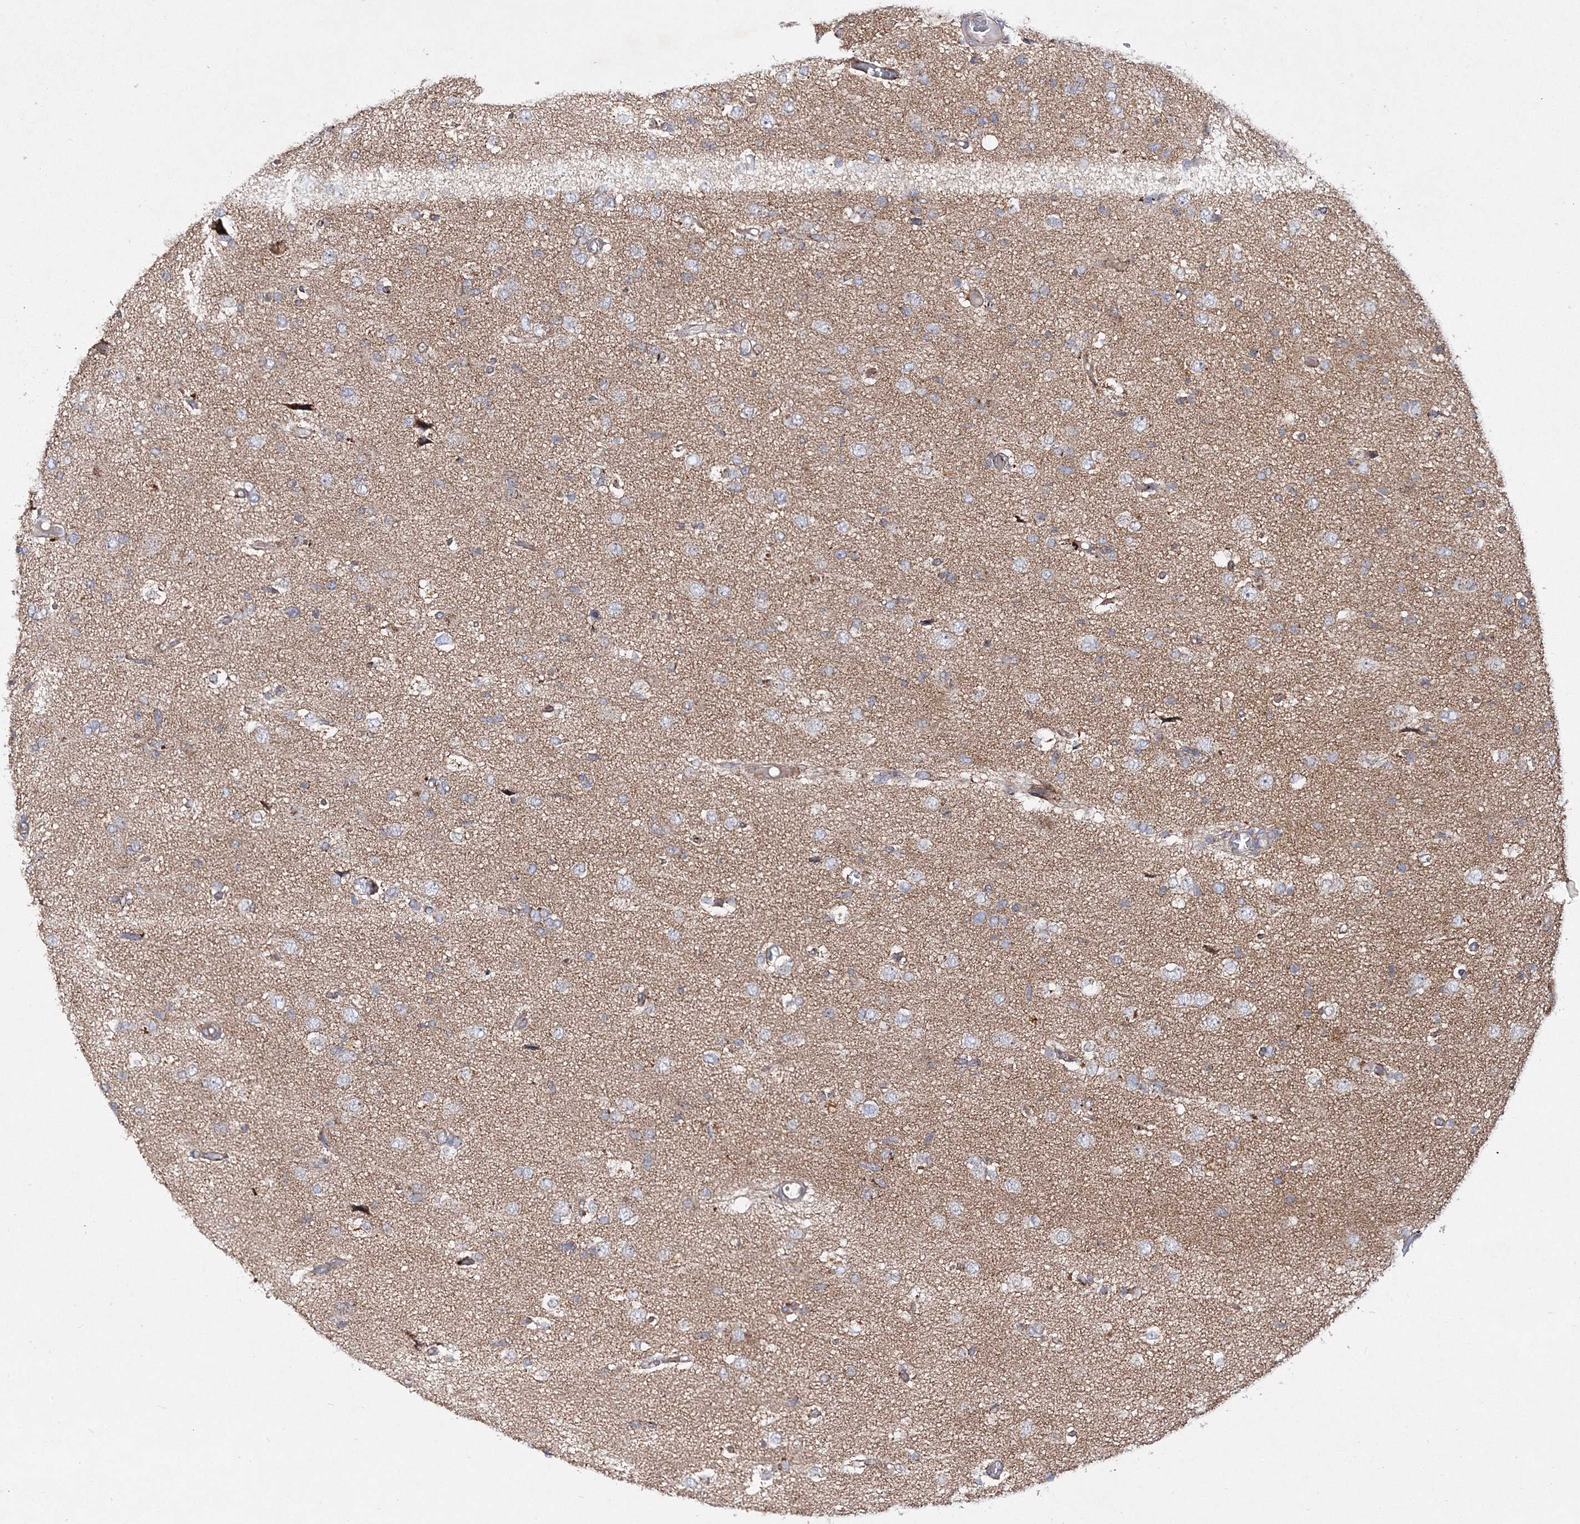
{"staining": {"intensity": "negative", "quantity": "none", "location": "none"}, "tissue": "glioma", "cell_type": "Tumor cells", "image_type": "cancer", "snomed": [{"axis": "morphology", "description": "Glioma, malignant, High grade"}, {"axis": "topography", "description": "Brain"}], "caption": "The micrograph displays no staining of tumor cells in glioma.", "gene": "DNAJC13", "patient": {"sex": "female", "age": 59}}